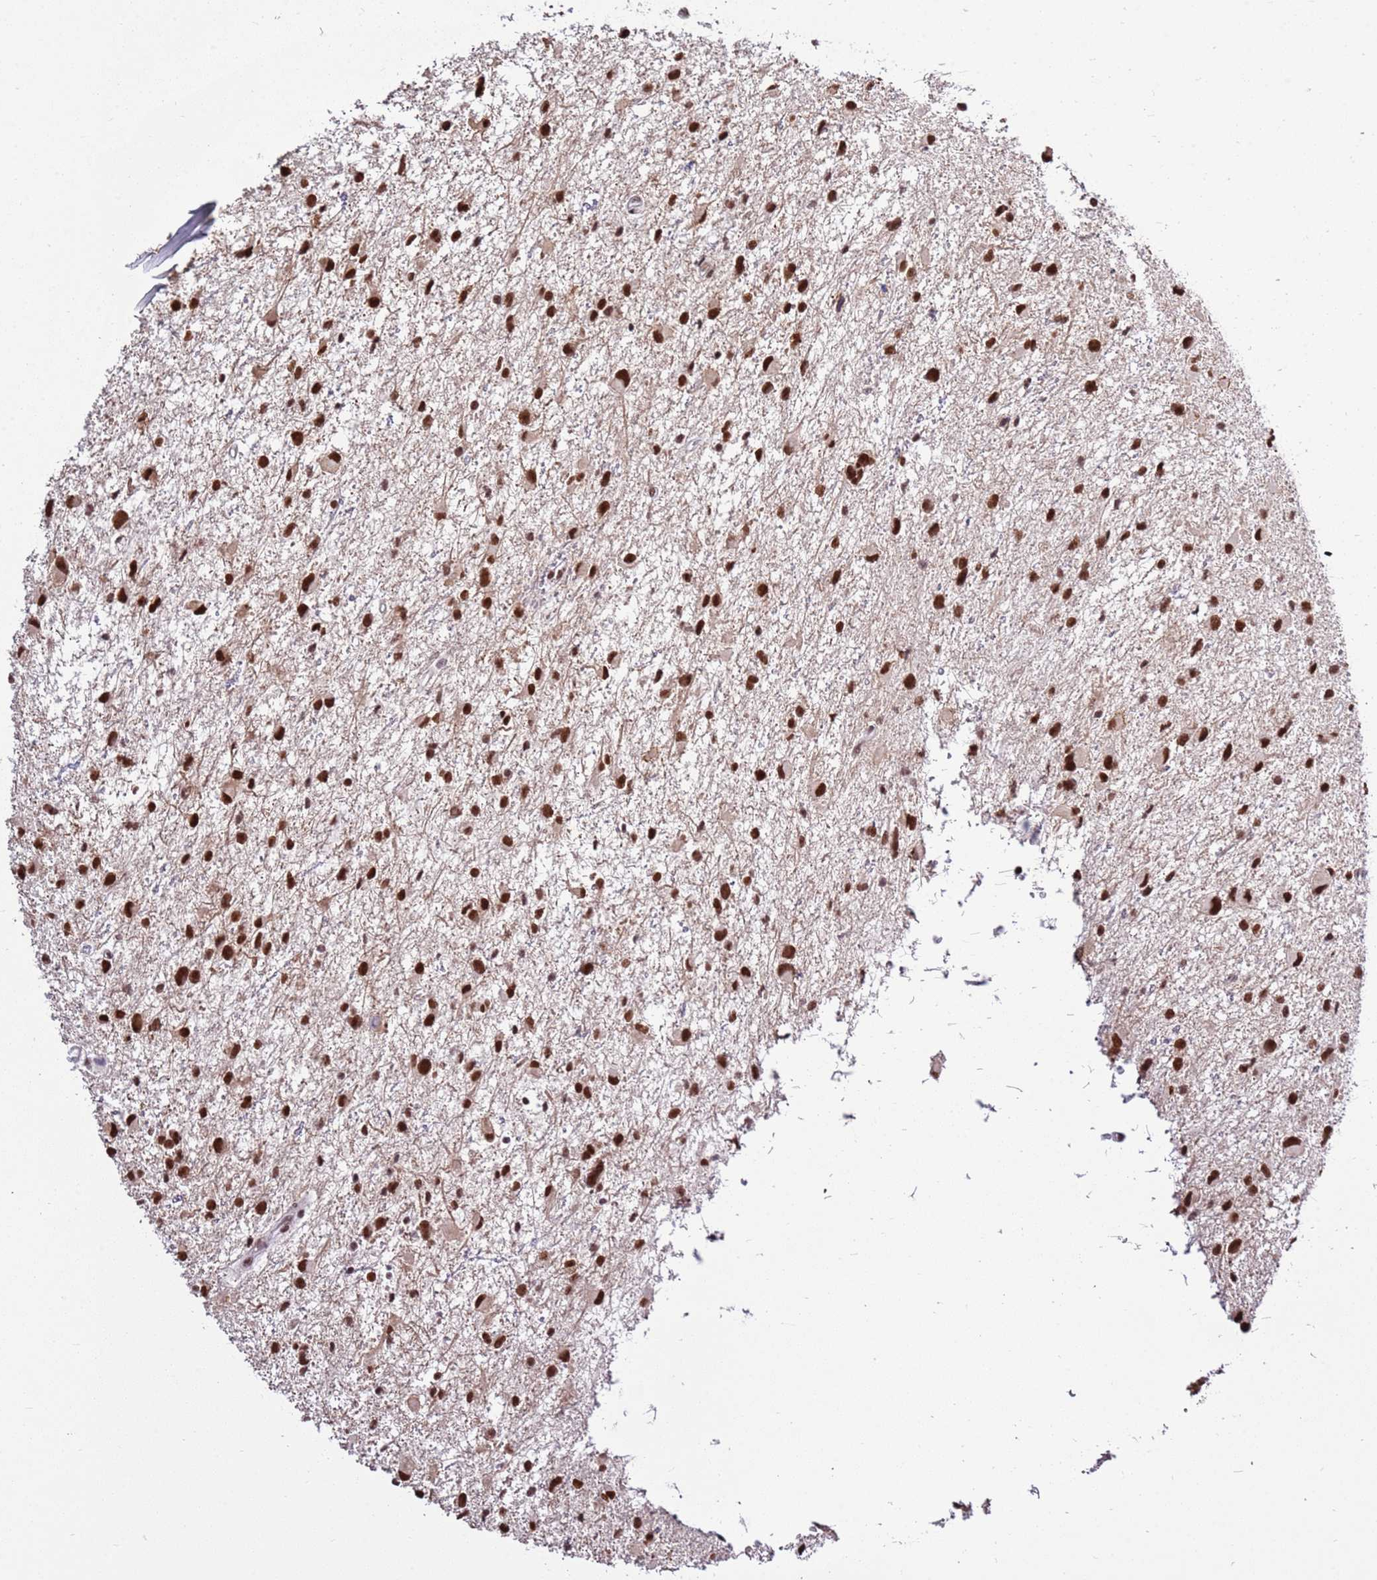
{"staining": {"intensity": "strong", "quantity": ">75%", "location": "nuclear"}, "tissue": "glioma", "cell_type": "Tumor cells", "image_type": "cancer", "snomed": [{"axis": "morphology", "description": "Glioma, malignant, Low grade"}, {"axis": "topography", "description": "Brain"}], "caption": "Immunohistochemistry image of neoplastic tissue: malignant low-grade glioma stained using immunohistochemistry shows high levels of strong protein expression localized specifically in the nuclear of tumor cells, appearing as a nuclear brown color.", "gene": "AKAP8L", "patient": {"sex": "female", "age": 32}}